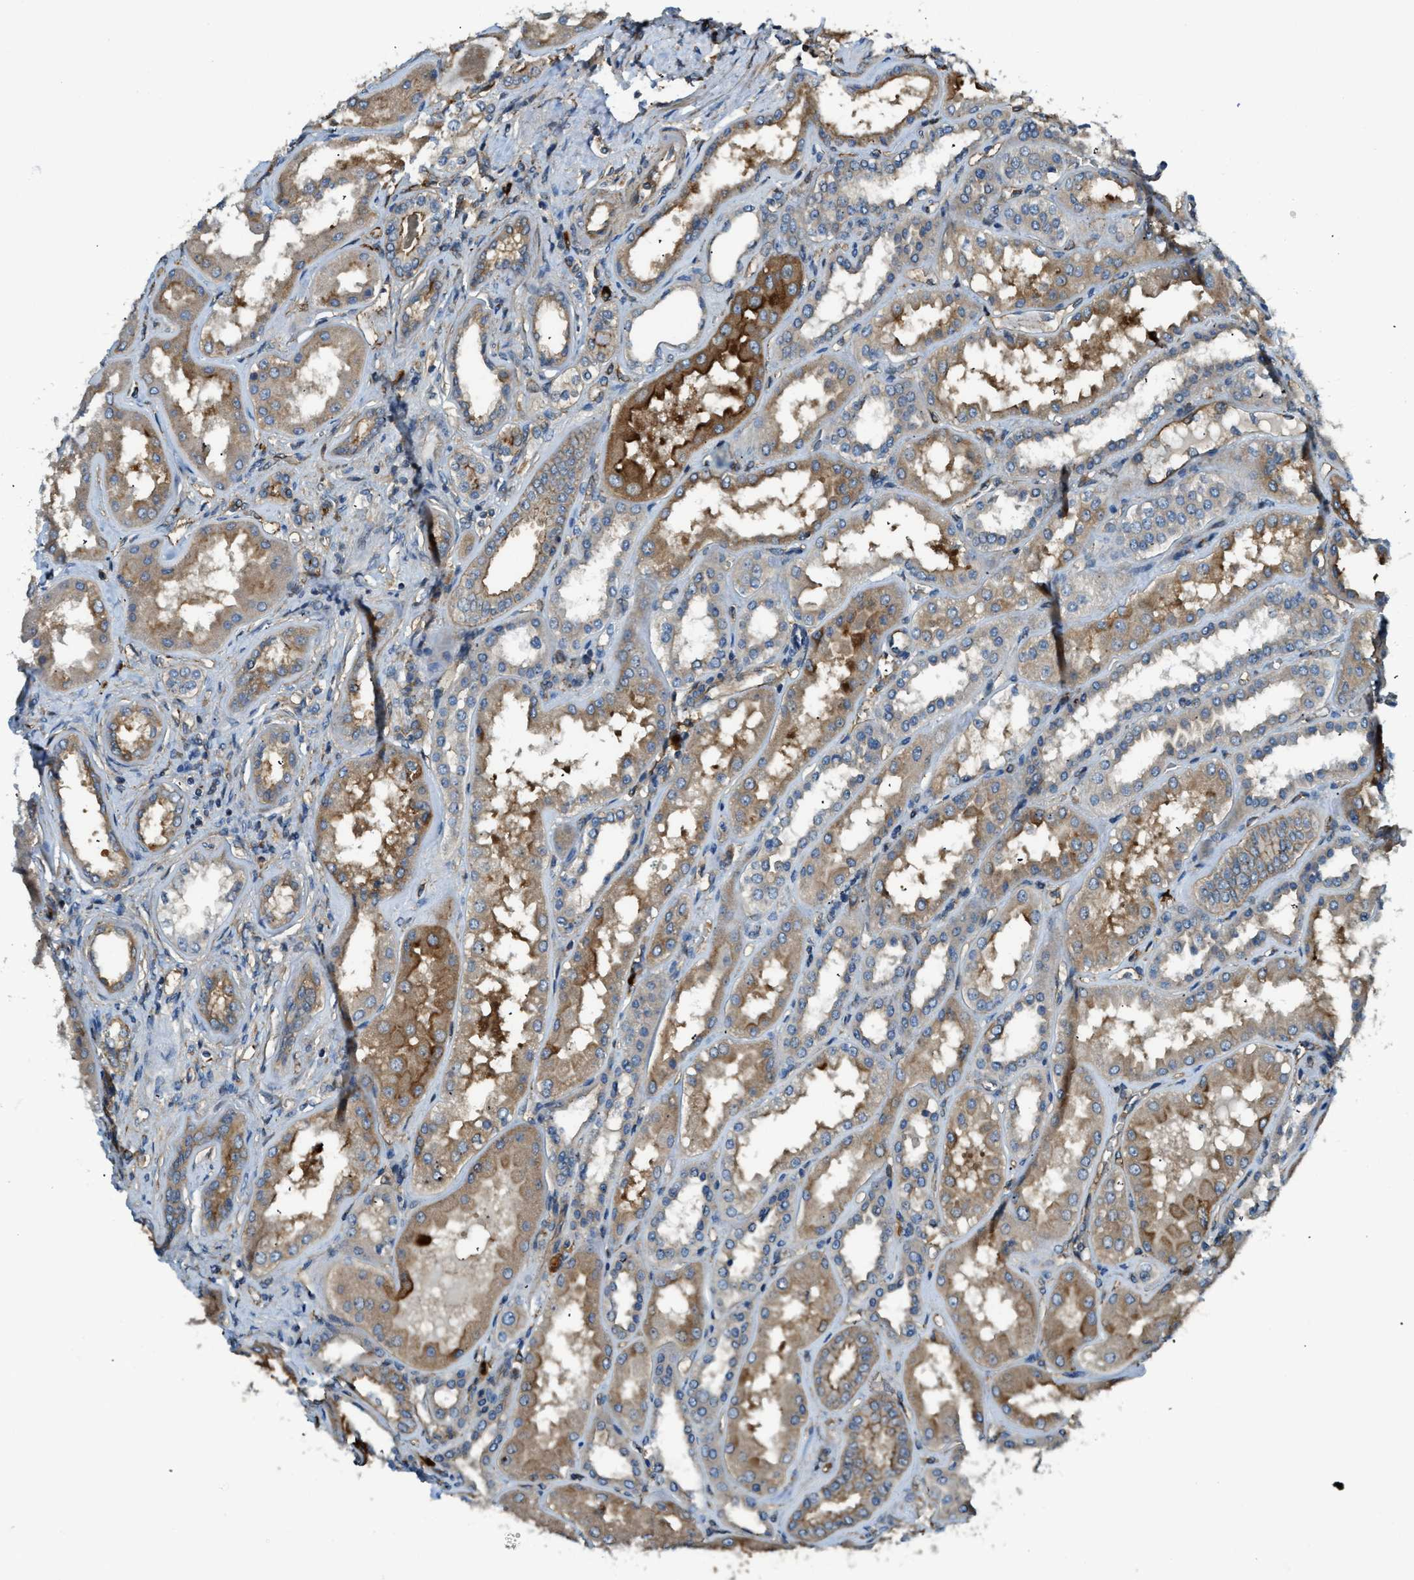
{"staining": {"intensity": "moderate", "quantity": "<25%", "location": "cytoplasmic/membranous"}, "tissue": "kidney", "cell_type": "Cells in glomeruli", "image_type": "normal", "snomed": [{"axis": "morphology", "description": "Normal tissue, NOS"}, {"axis": "topography", "description": "Kidney"}], "caption": "Immunohistochemistry staining of benign kidney, which demonstrates low levels of moderate cytoplasmic/membranous expression in about <25% of cells in glomeruli indicating moderate cytoplasmic/membranous protein positivity. The staining was performed using DAB (brown) for protein detection and nuclei were counterstained in hematoxylin (blue).", "gene": "BAG4", "patient": {"sex": "female", "age": 56}}